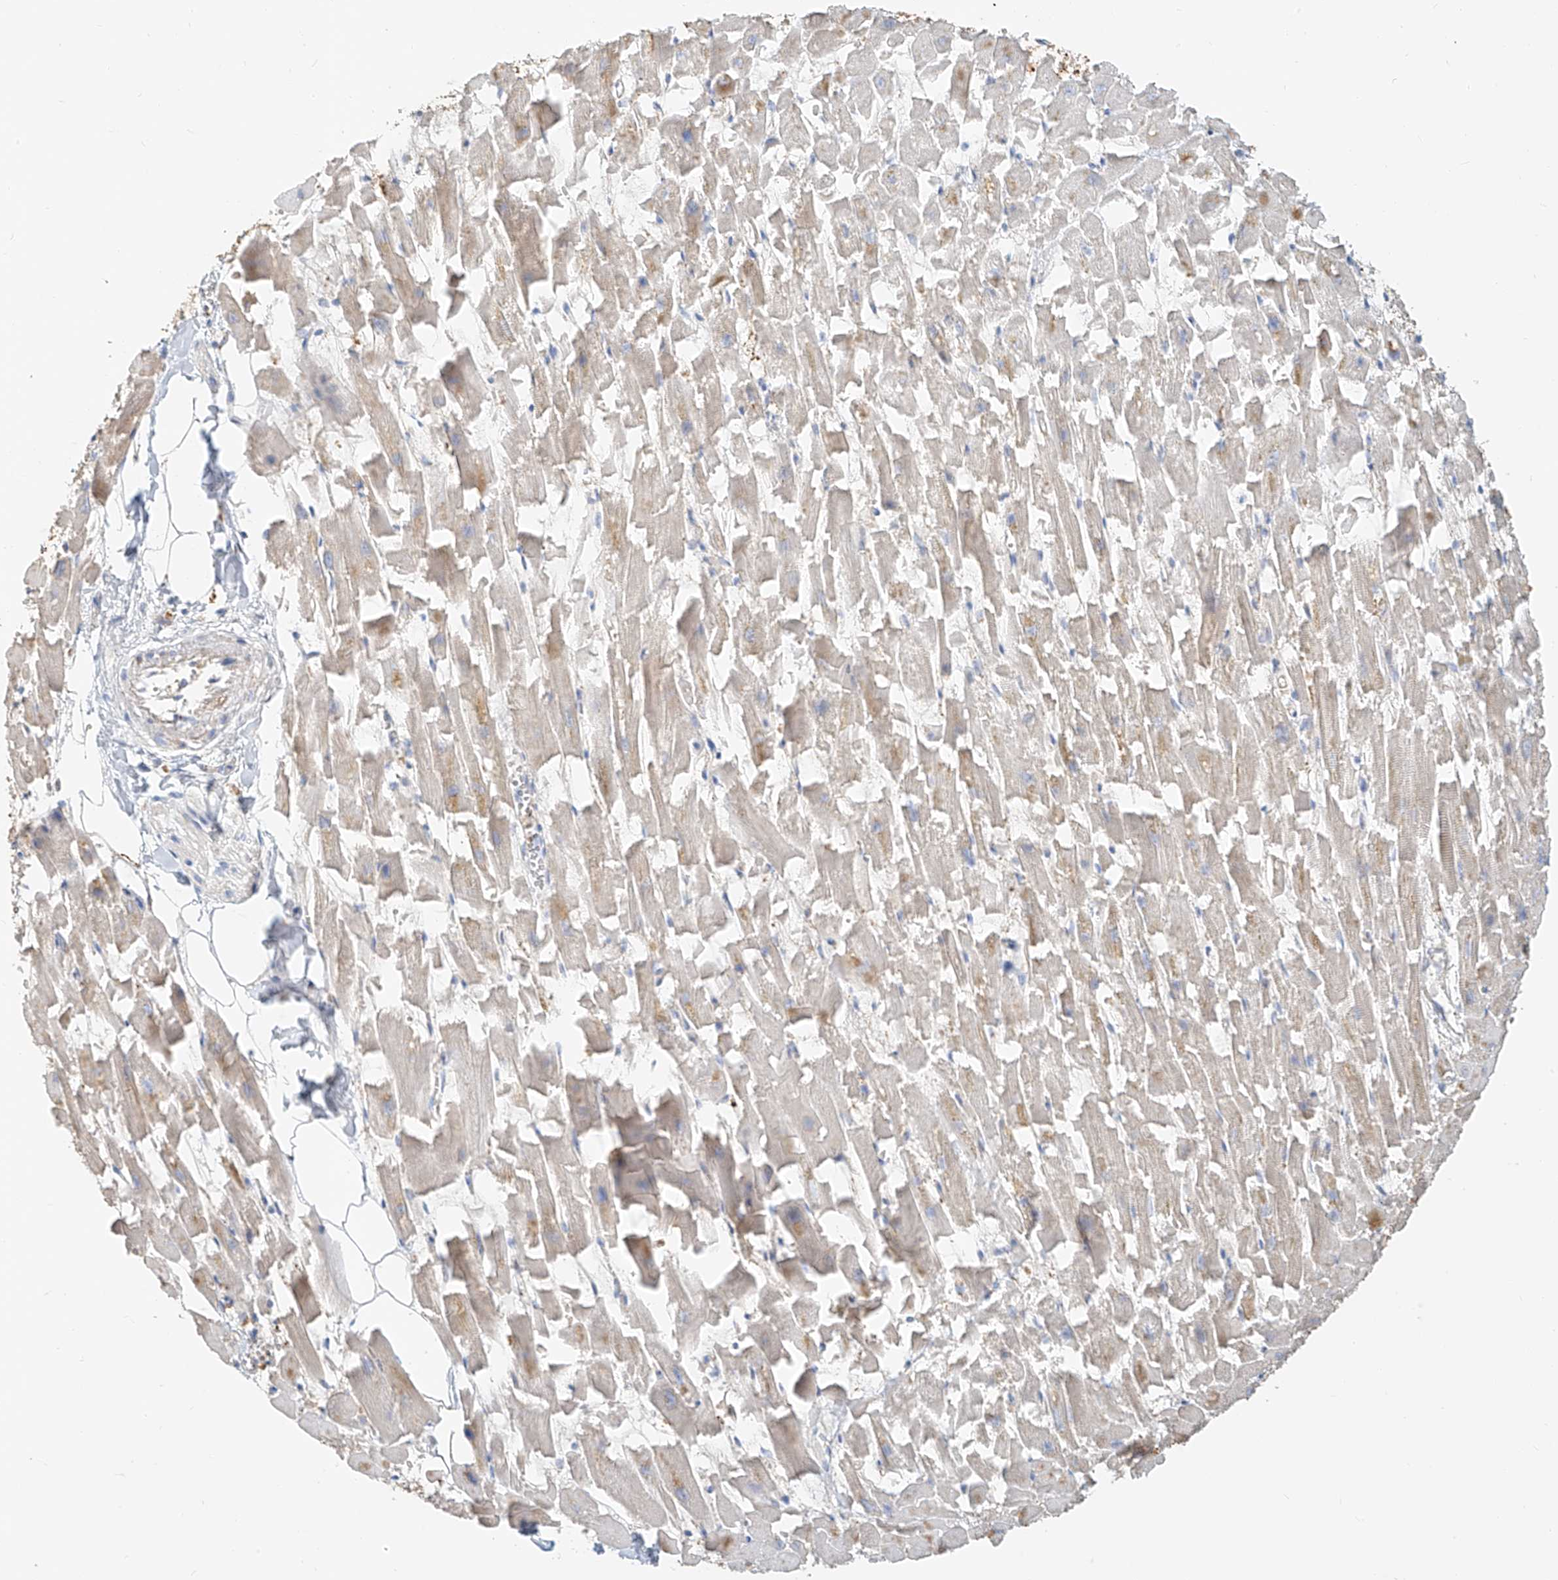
{"staining": {"intensity": "weak", "quantity": "<25%", "location": "cytoplasmic/membranous"}, "tissue": "heart muscle", "cell_type": "Cardiomyocytes", "image_type": "normal", "snomed": [{"axis": "morphology", "description": "Normal tissue, NOS"}, {"axis": "topography", "description": "Heart"}], "caption": "This is an immunohistochemistry photomicrograph of unremarkable heart muscle. There is no staining in cardiomyocytes.", "gene": "ZFP30", "patient": {"sex": "female", "age": 64}}